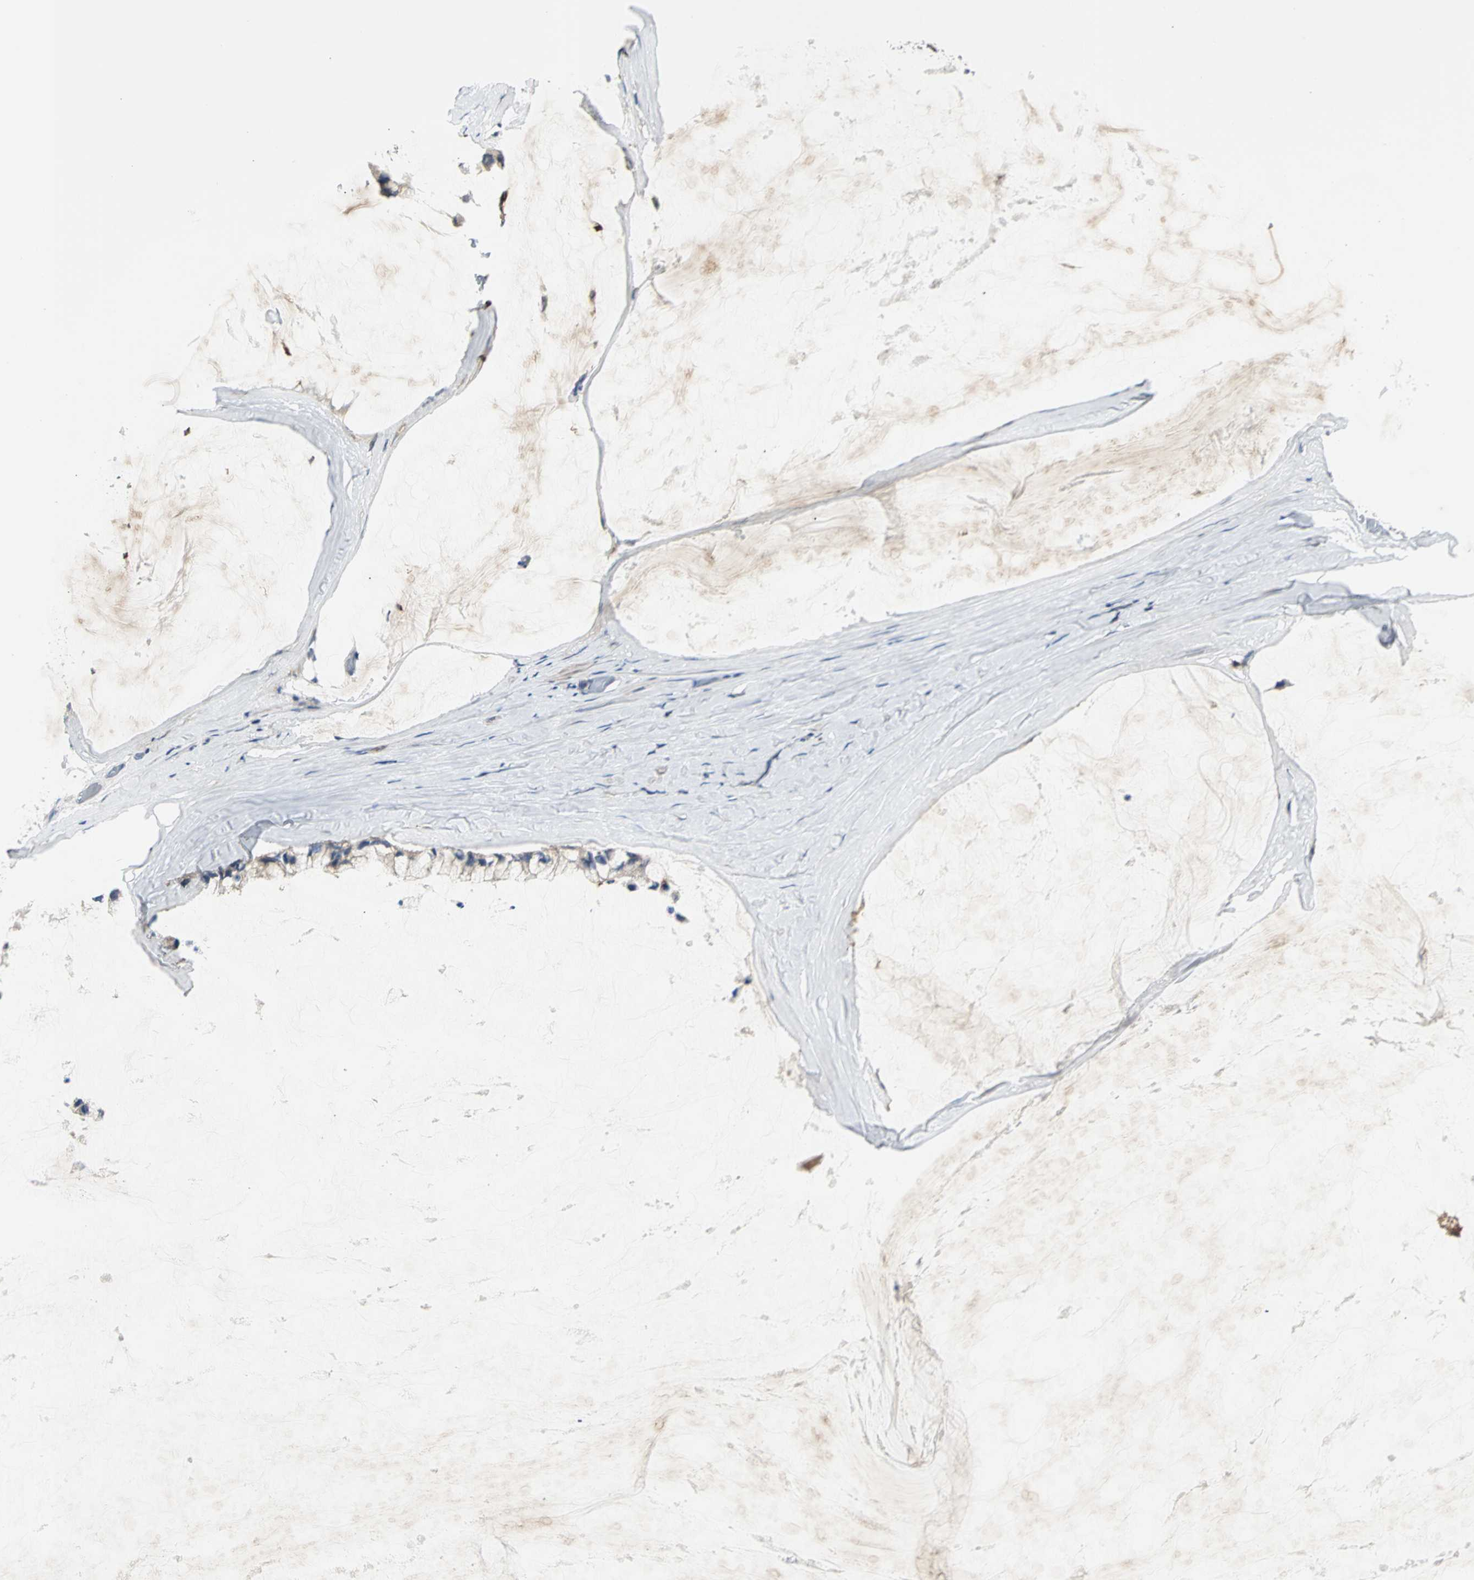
{"staining": {"intensity": "weak", "quantity": "25%-75%", "location": "cytoplasmic/membranous"}, "tissue": "ovarian cancer", "cell_type": "Tumor cells", "image_type": "cancer", "snomed": [{"axis": "morphology", "description": "Cystadenocarcinoma, mucinous, NOS"}, {"axis": "topography", "description": "Ovary"}], "caption": "Immunohistochemistry (IHC) of mucinous cystadenocarcinoma (ovarian) exhibits low levels of weak cytoplasmic/membranous expression in about 25%-75% of tumor cells.", "gene": "CHRNB1", "patient": {"sex": "female", "age": 39}}